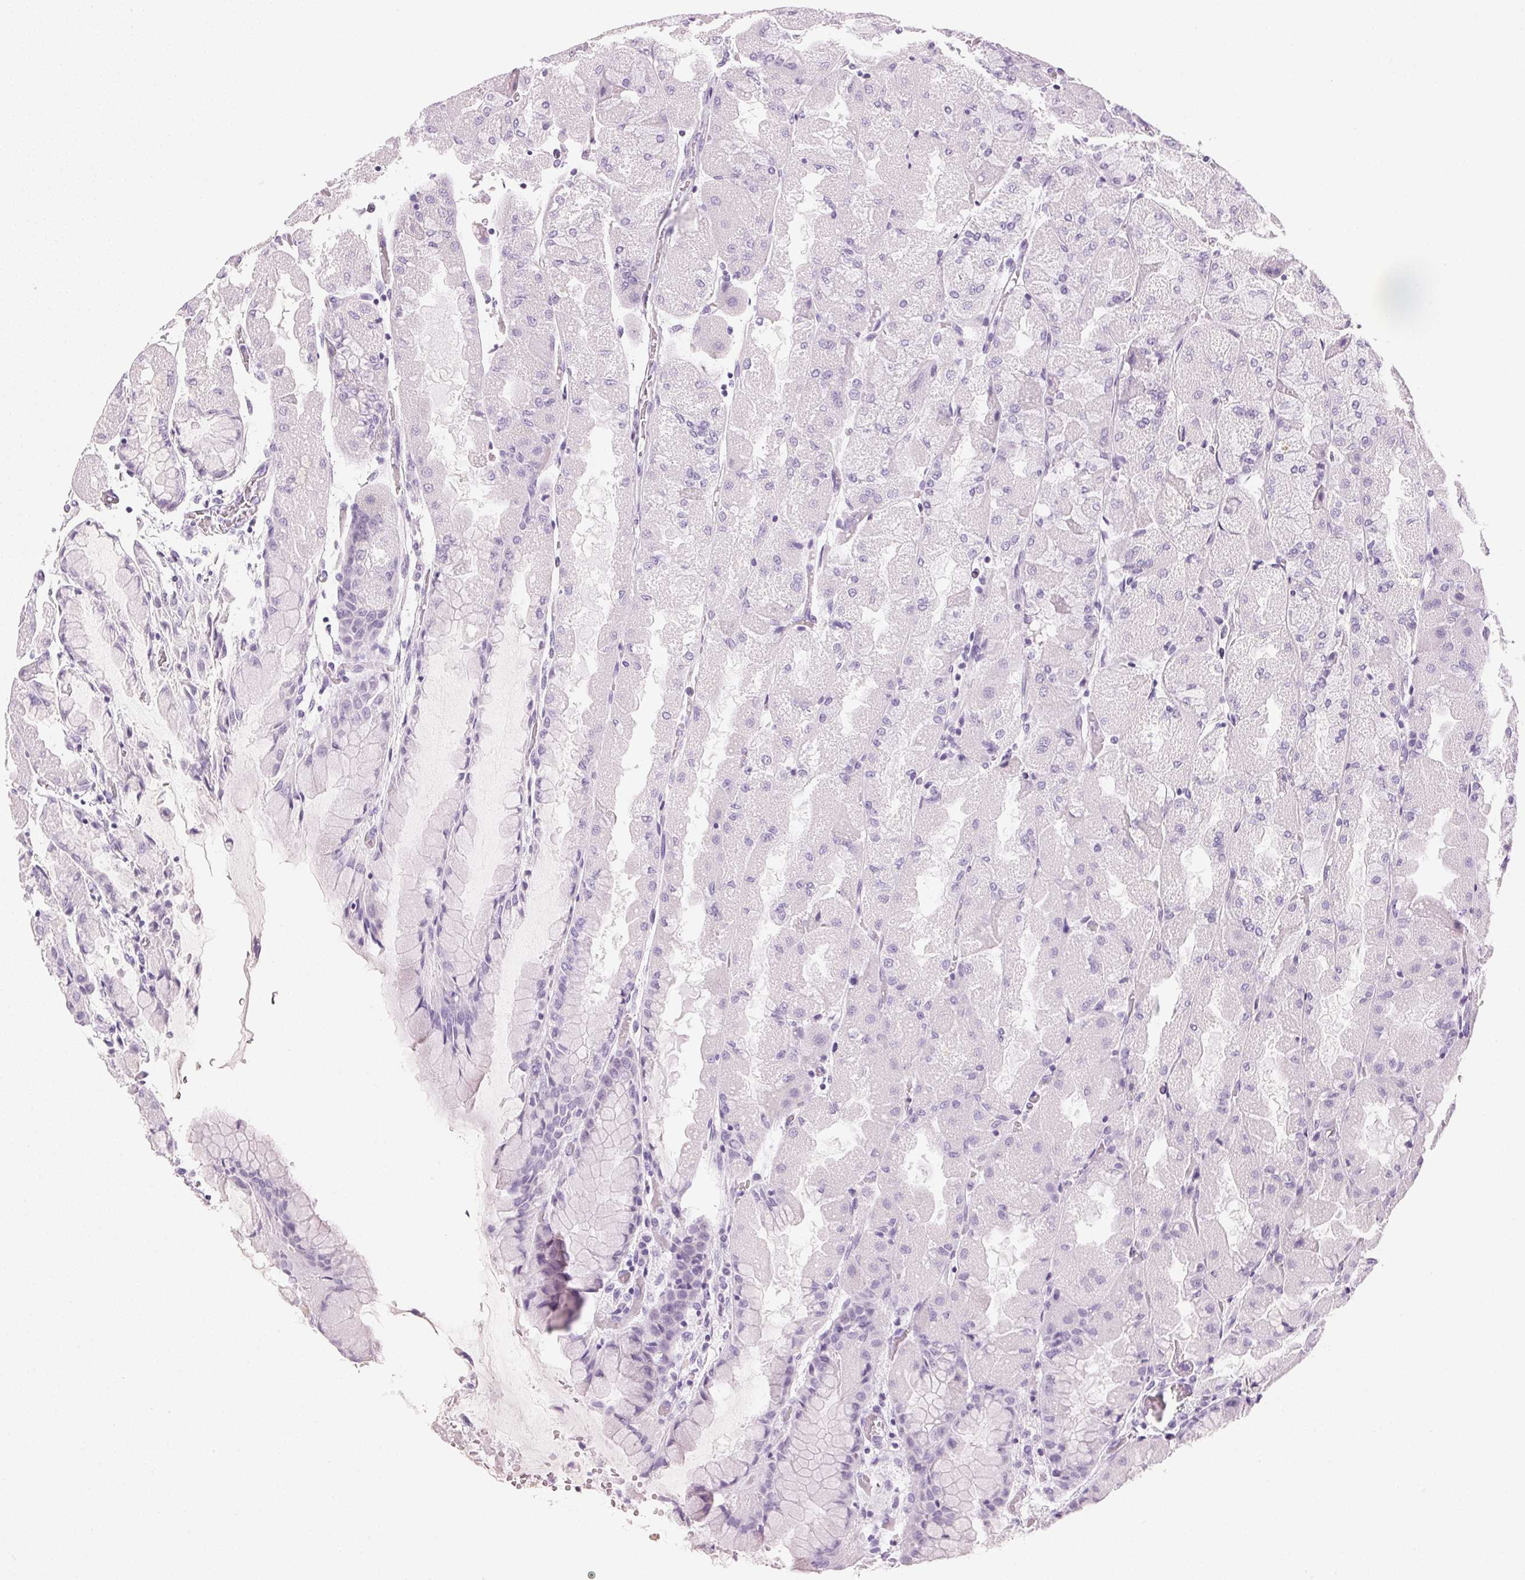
{"staining": {"intensity": "negative", "quantity": "none", "location": "none"}, "tissue": "stomach", "cell_type": "Glandular cells", "image_type": "normal", "snomed": [{"axis": "morphology", "description": "Normal tissue, NOS"}, {"axis": "topography", "description": "Stomach"}], "caption": "Image shows no protein staining in glandular cells of normal stomach. The staining was performed using DAB to visualize the protein expression in brown, while the nuclei were stained in blue with hematoxylin (Magnification: 20x).", "gene": "IGFBP1", "patient": {"sex": "female", "age": 61}}